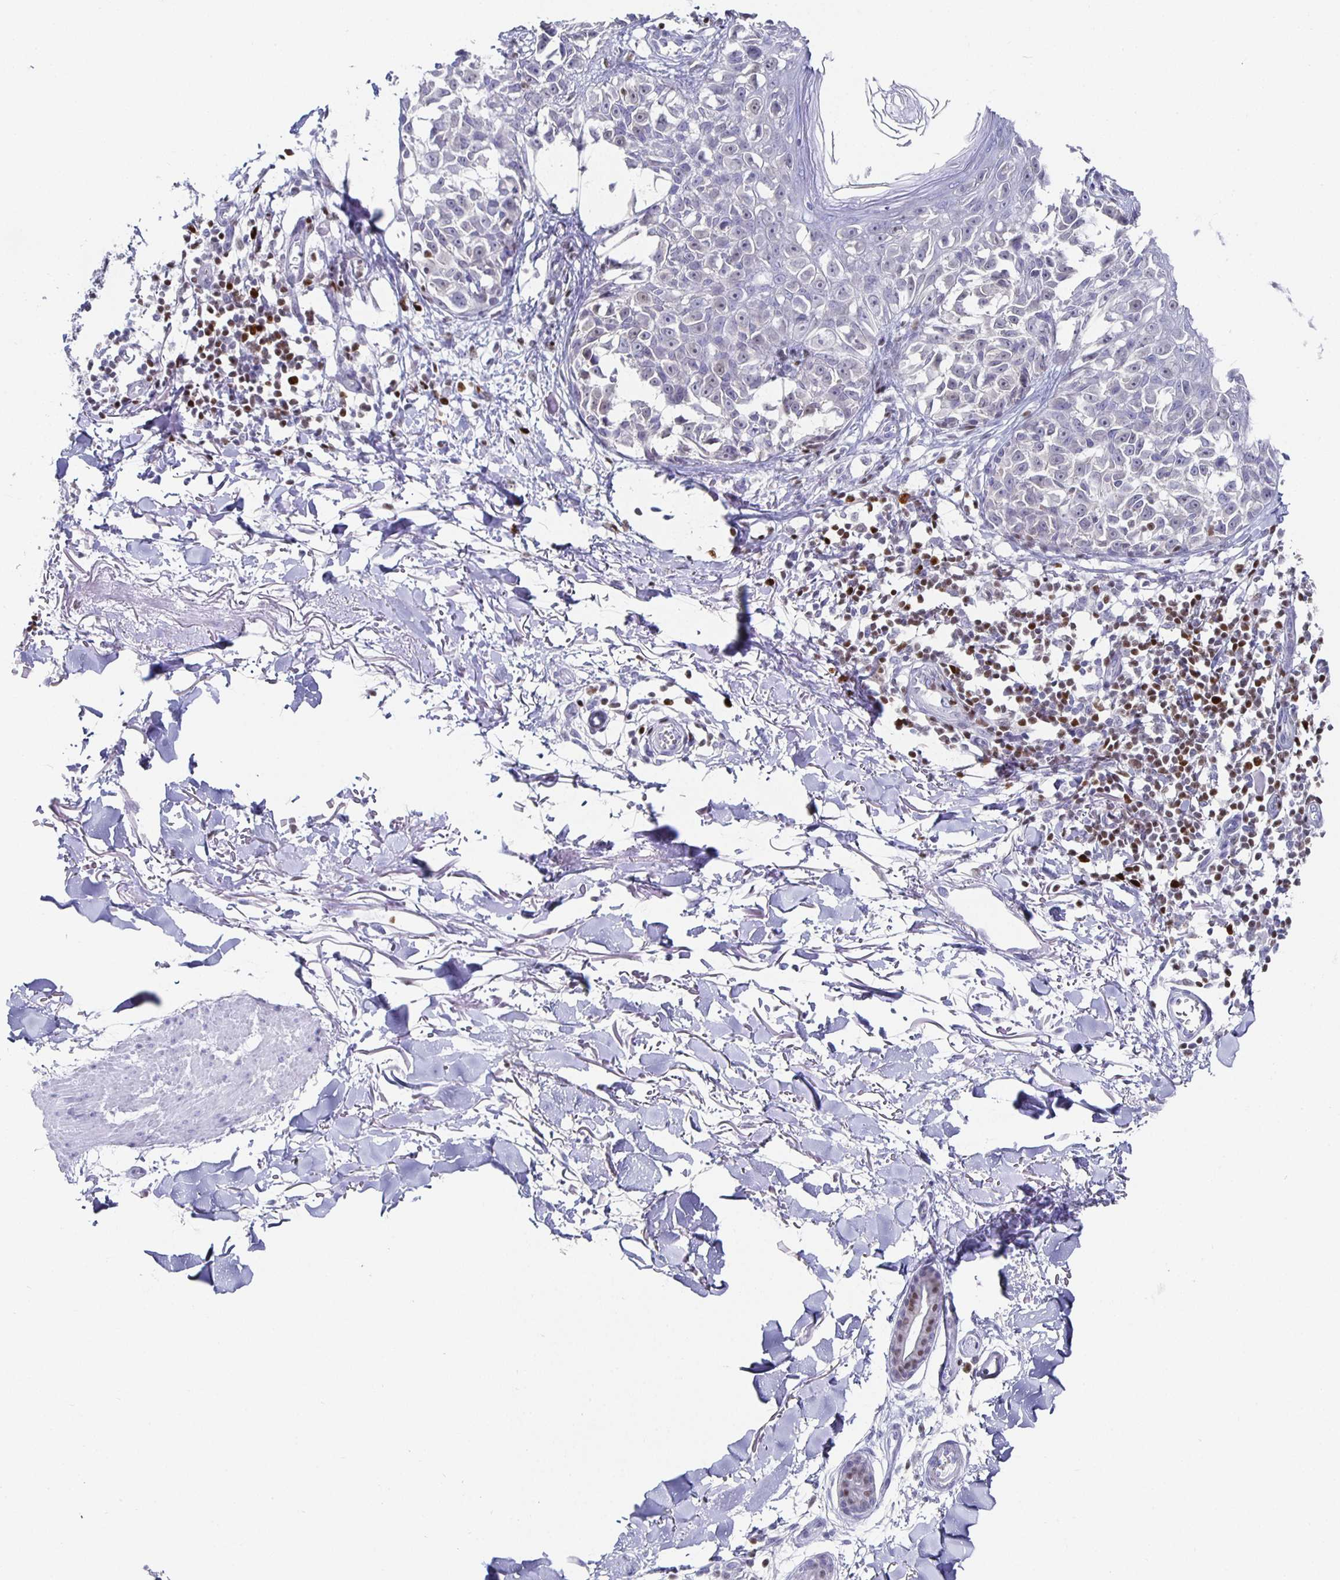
{"staining": {"intensity": "moderate", "quantity": "<25%", "location": "nuclear"}, "tissue": "melanoma", "cell_type": "Tumor cells", "image_type": "cancer", "snomed": [{"axis": "morphology", "description": "Malignant melanoma, NOS"}, {"axis": "topography", "description": "Skin"}], "caption": "Protein analysis of melanoma tissue reveals moderate nuclear expression in approximately <25% of tumor cells. The protein of interest is shown in brown color, while the nuclei are stained blue.", "gene": "RUNX2", "patient": {"sex": "male", "age": 73}}